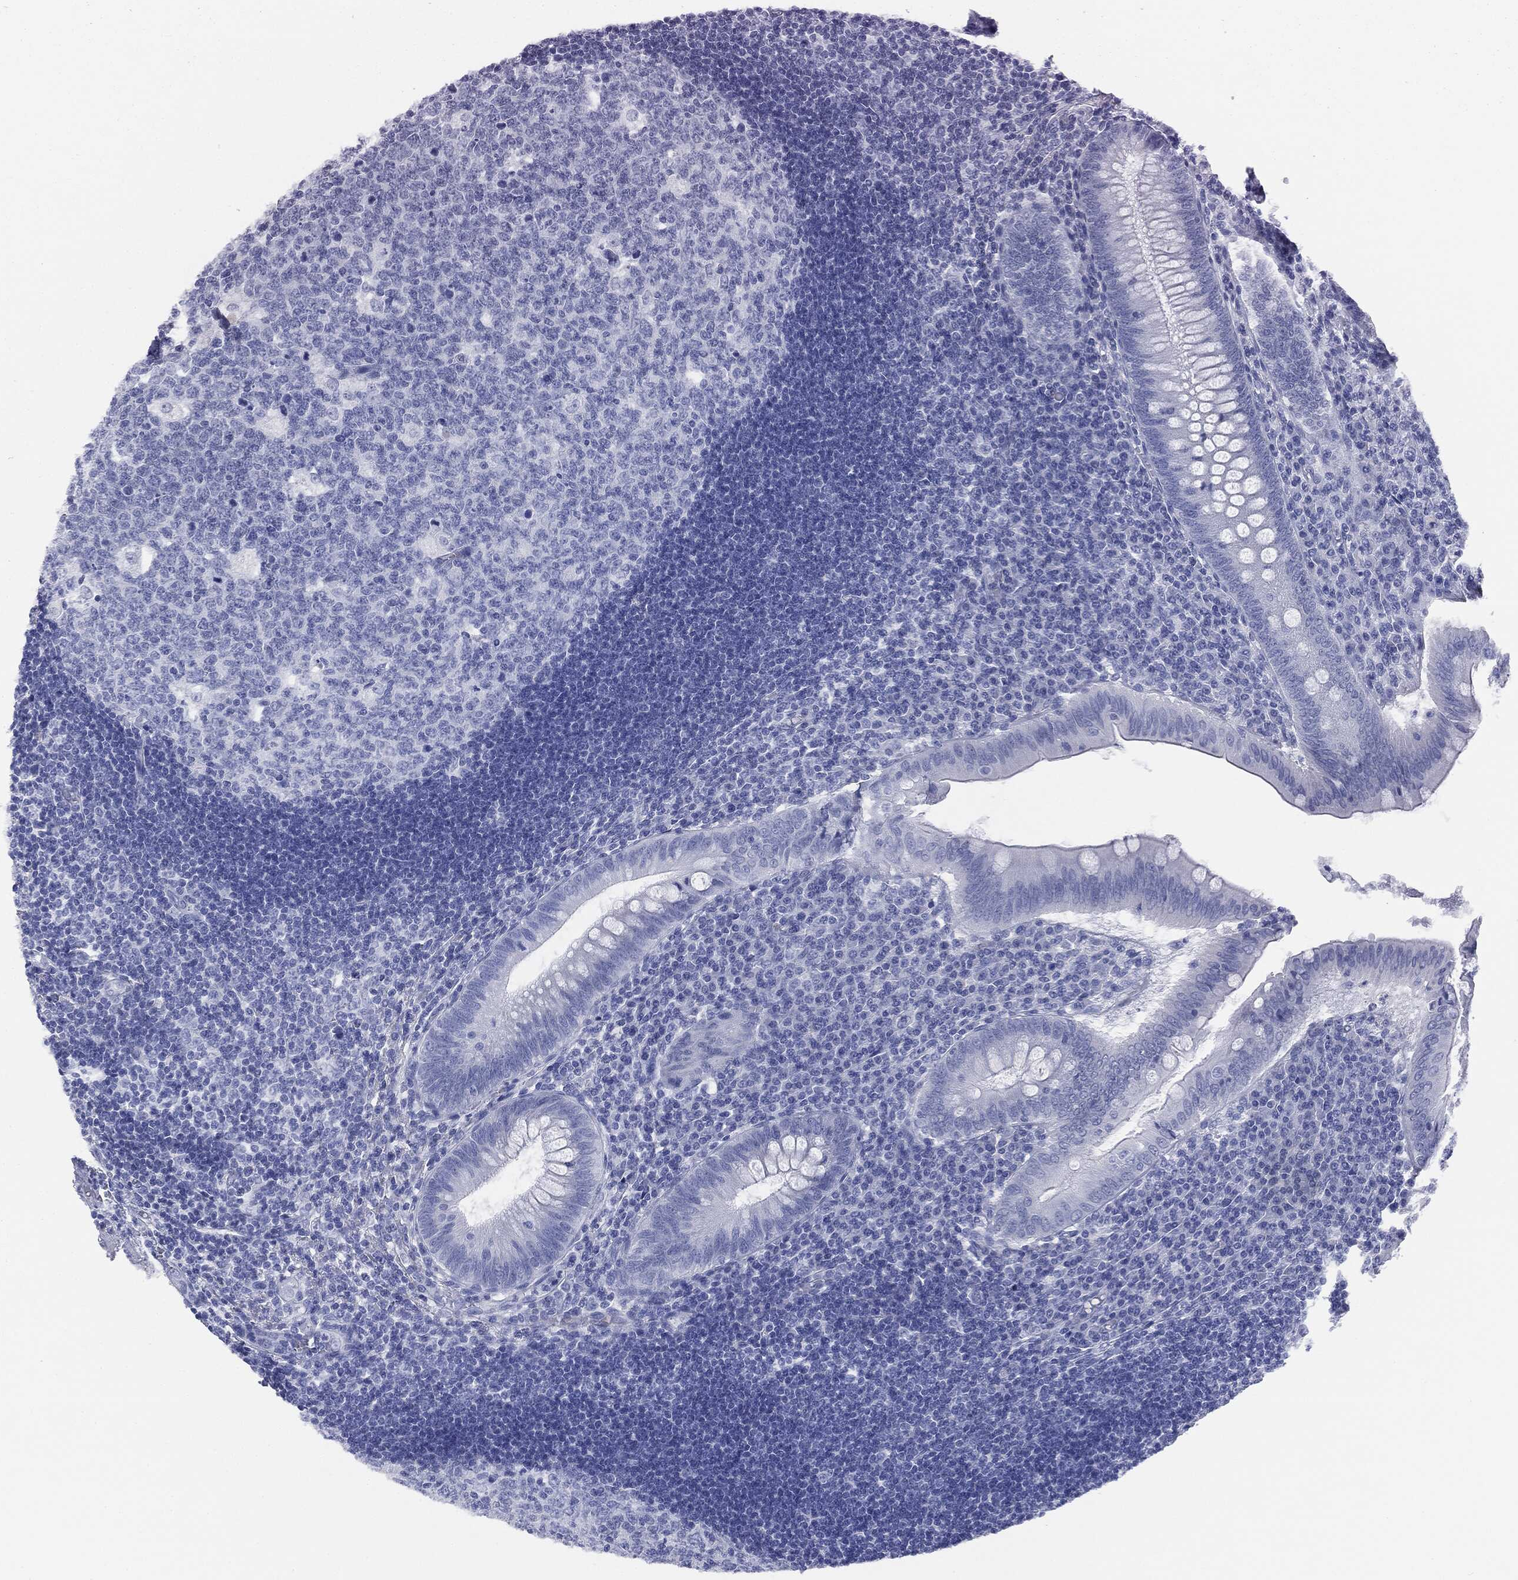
{"staining": {"intensity": "negative", "quantity": "none", "location": "none"}, "tissue": "appendix", "cell_type": "Glandular cells", "image_type": "normal", "snomed": [{"axis": "morphology", "description": "Normal tissue, NOS"}, {"axis": "morphology", "description": "Inflammation, NOS"}, {"axis": "topography", "description": "Appendix"}], "caption": "This is an IHC photomicrograph of normal appendix. There is no staining in glandular cells.", "gene": "ATP2A1", "patient": {"sex": "male", "age": 16}}